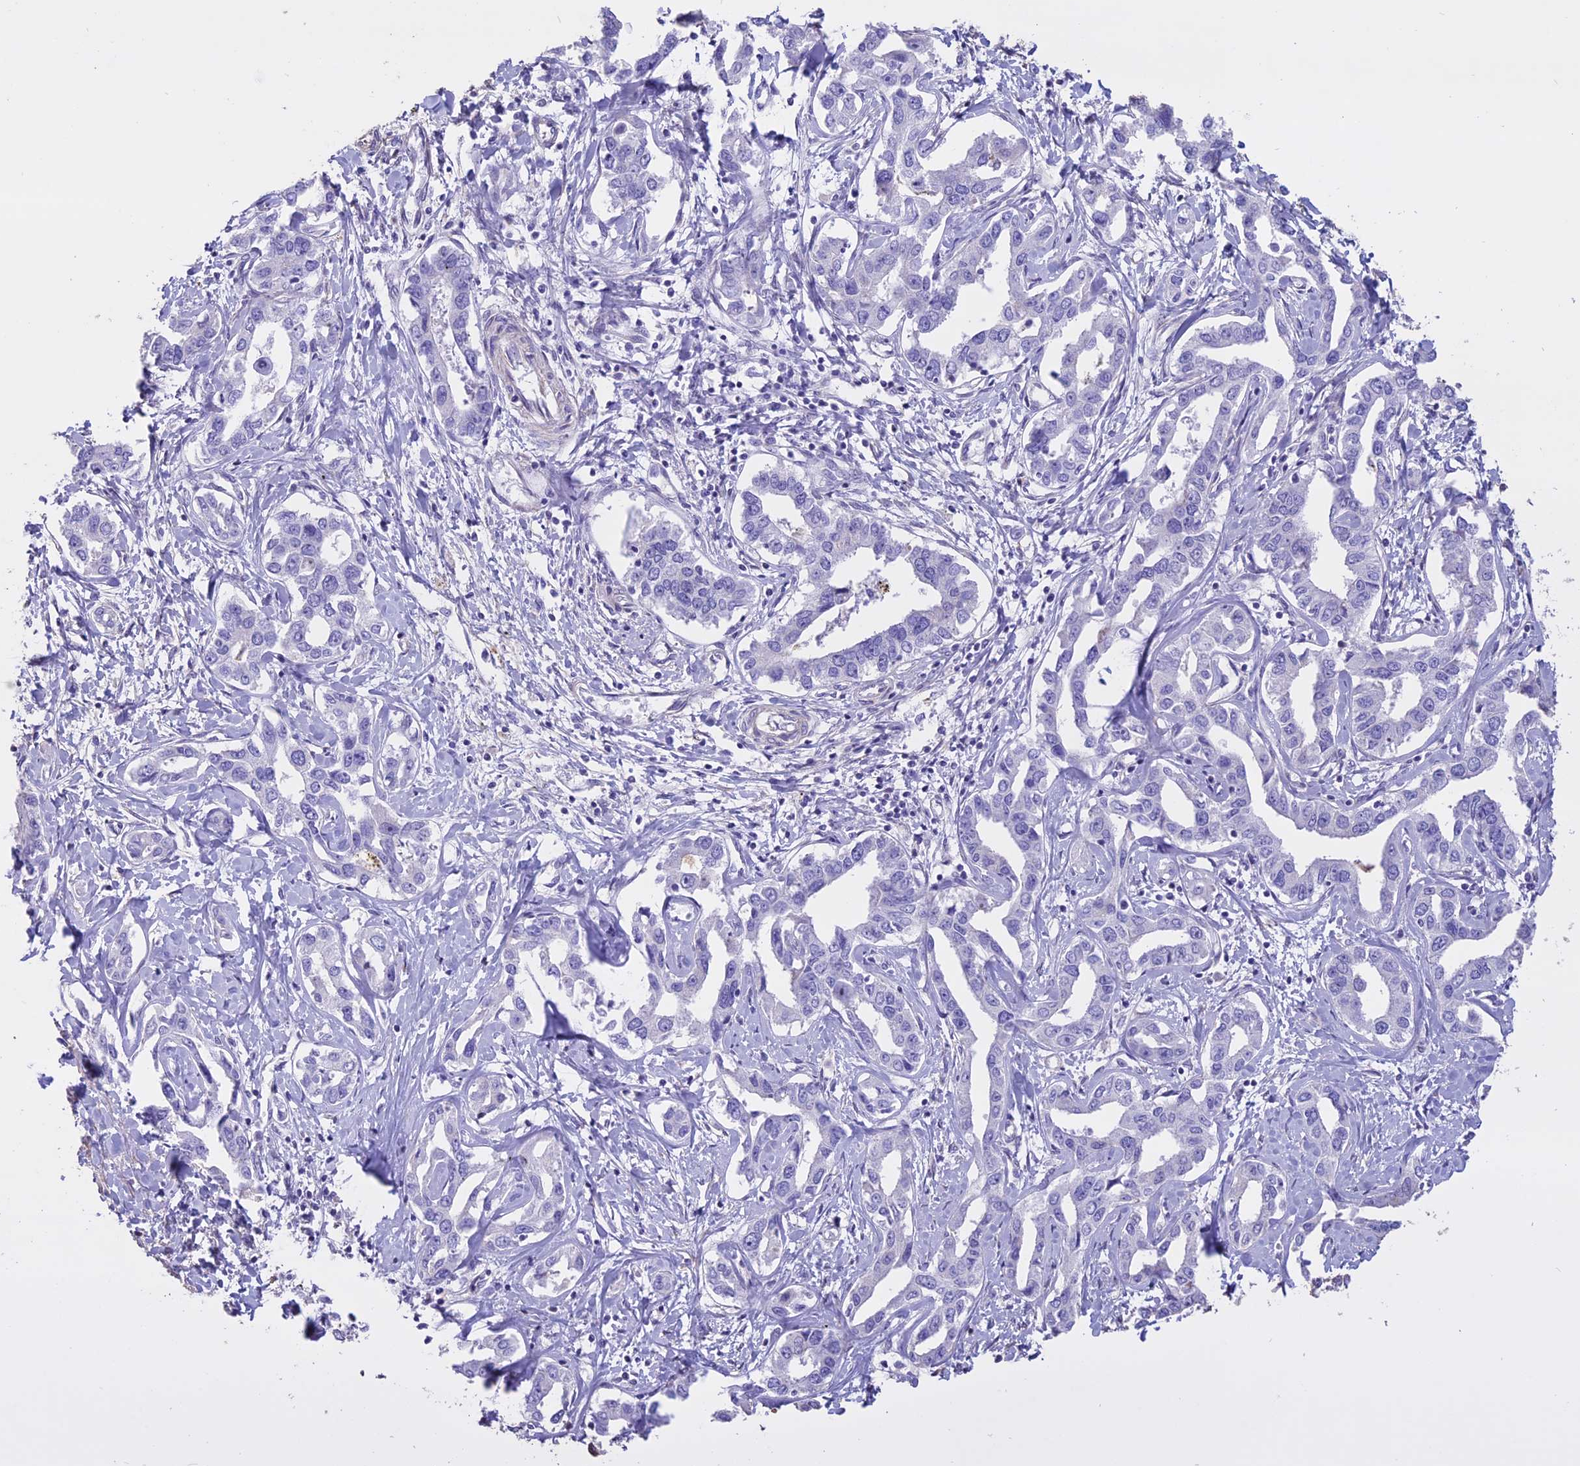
{"staining": {"intensity": "negative", "quantity": "none", "location": "none"}, "tissue": "liver cancer", "cell_type": "Tumor cells", "image_type": "cancer", "snomed": [{"axis": "morphology", "description": "Cholangiocarcinoma"}, {"axis": "topography", "description": "Liver"}], "caption": "Tumor cells show no significant protein positivity in liver cancer (cholangiocarcinoma).", "gene": "CCDC148", "patient": {"sex": "male", "age": 59}}